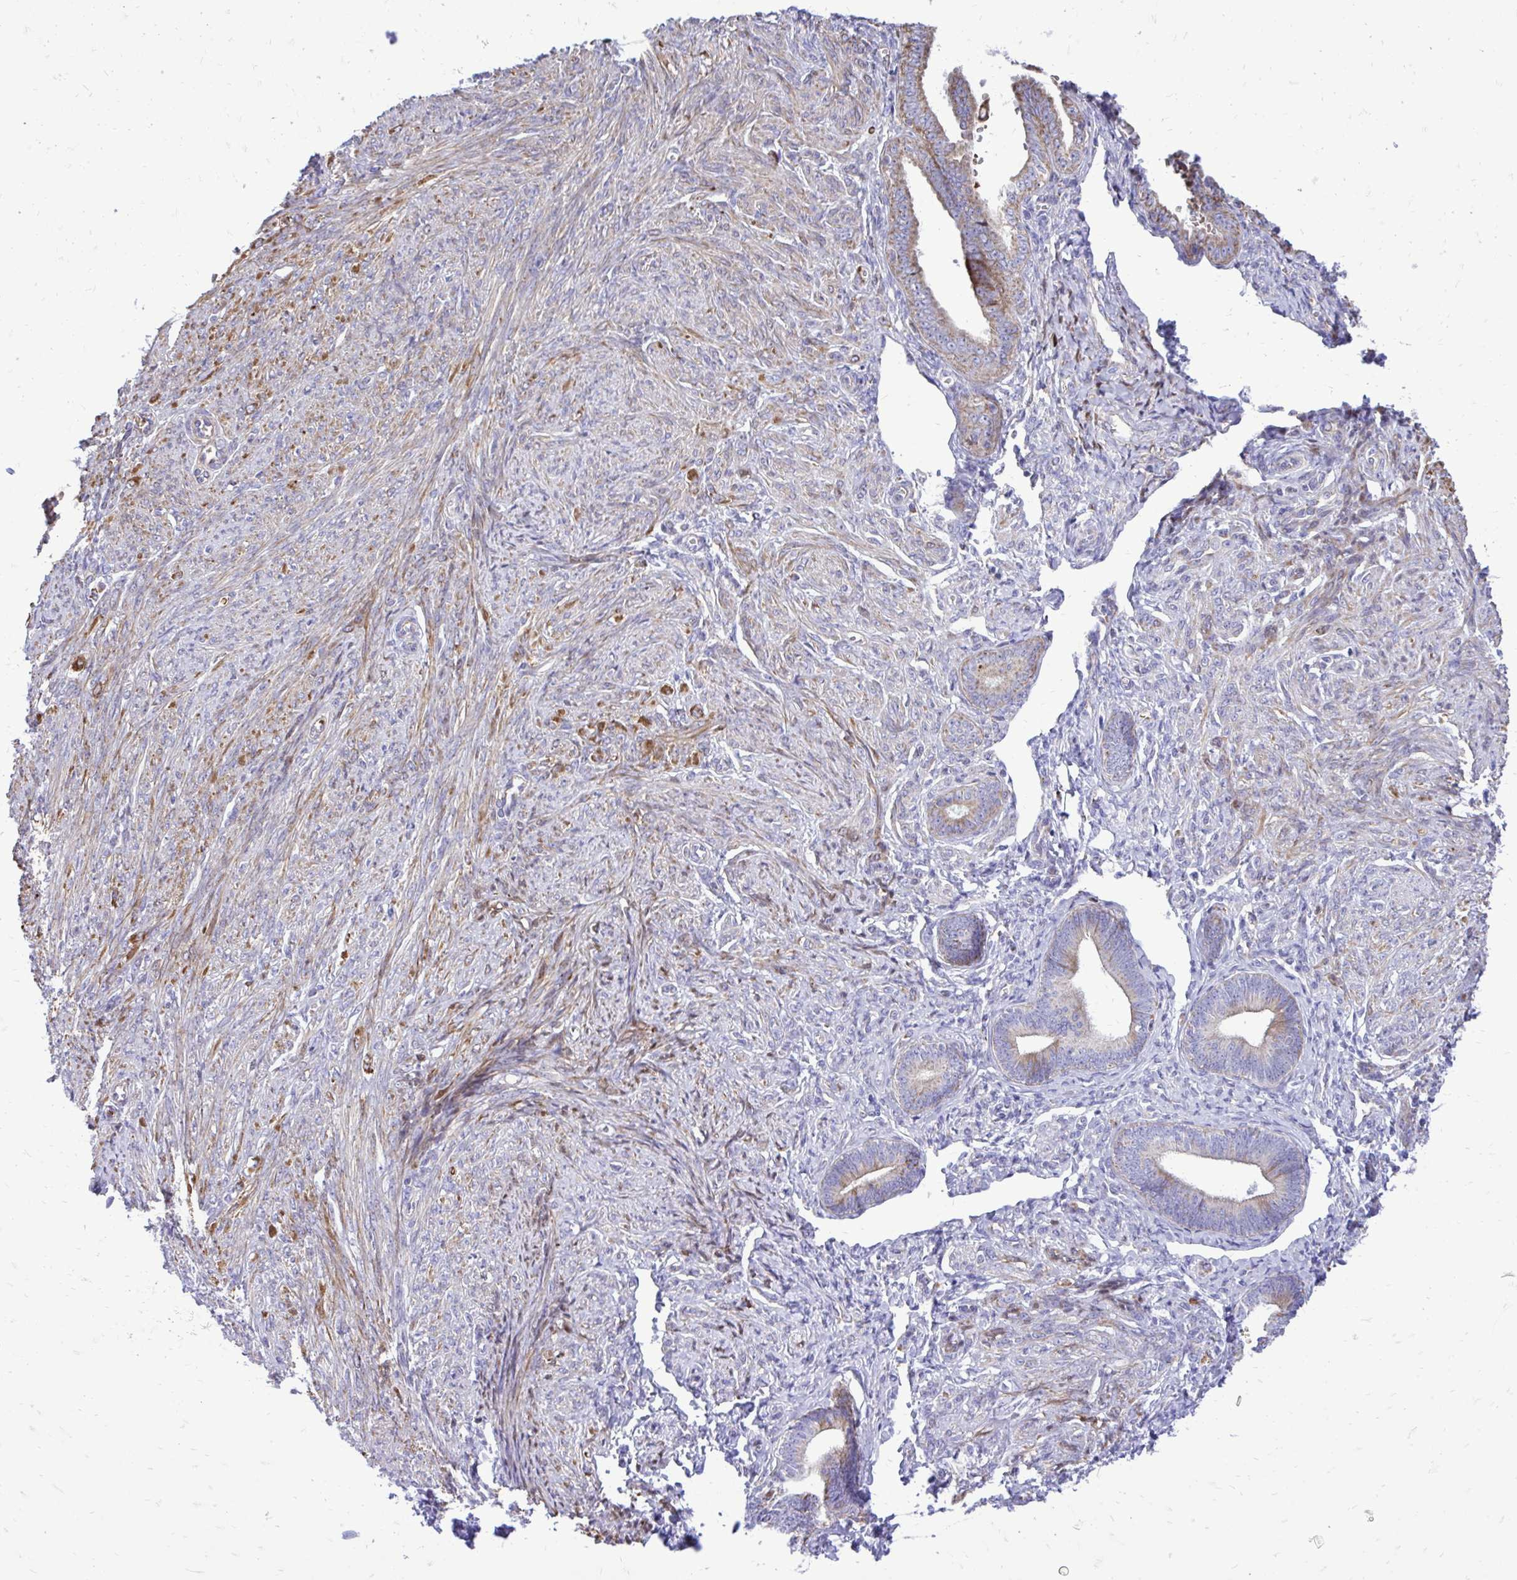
{"staining": {"intensity": "weak", "quantity": "<25%", "location": "cytoplasmic/membranous"}, "tissue": "endometrial cancer", "cell_type": "Tumor cells", "image_type": "cancer", "snomed": [{"axis": "morphology", "description": "Adenocarcinoma, NOS"}, {"axis": "topography", "description": "Endometrium"}], "caption": "This is an immunohistochemistry (IHC) histopathology image of human endometrial cancer. There is no expression in tumor cells.", "gene": "ATP13A2", "patient": {"sex": "female", "age": 87}}